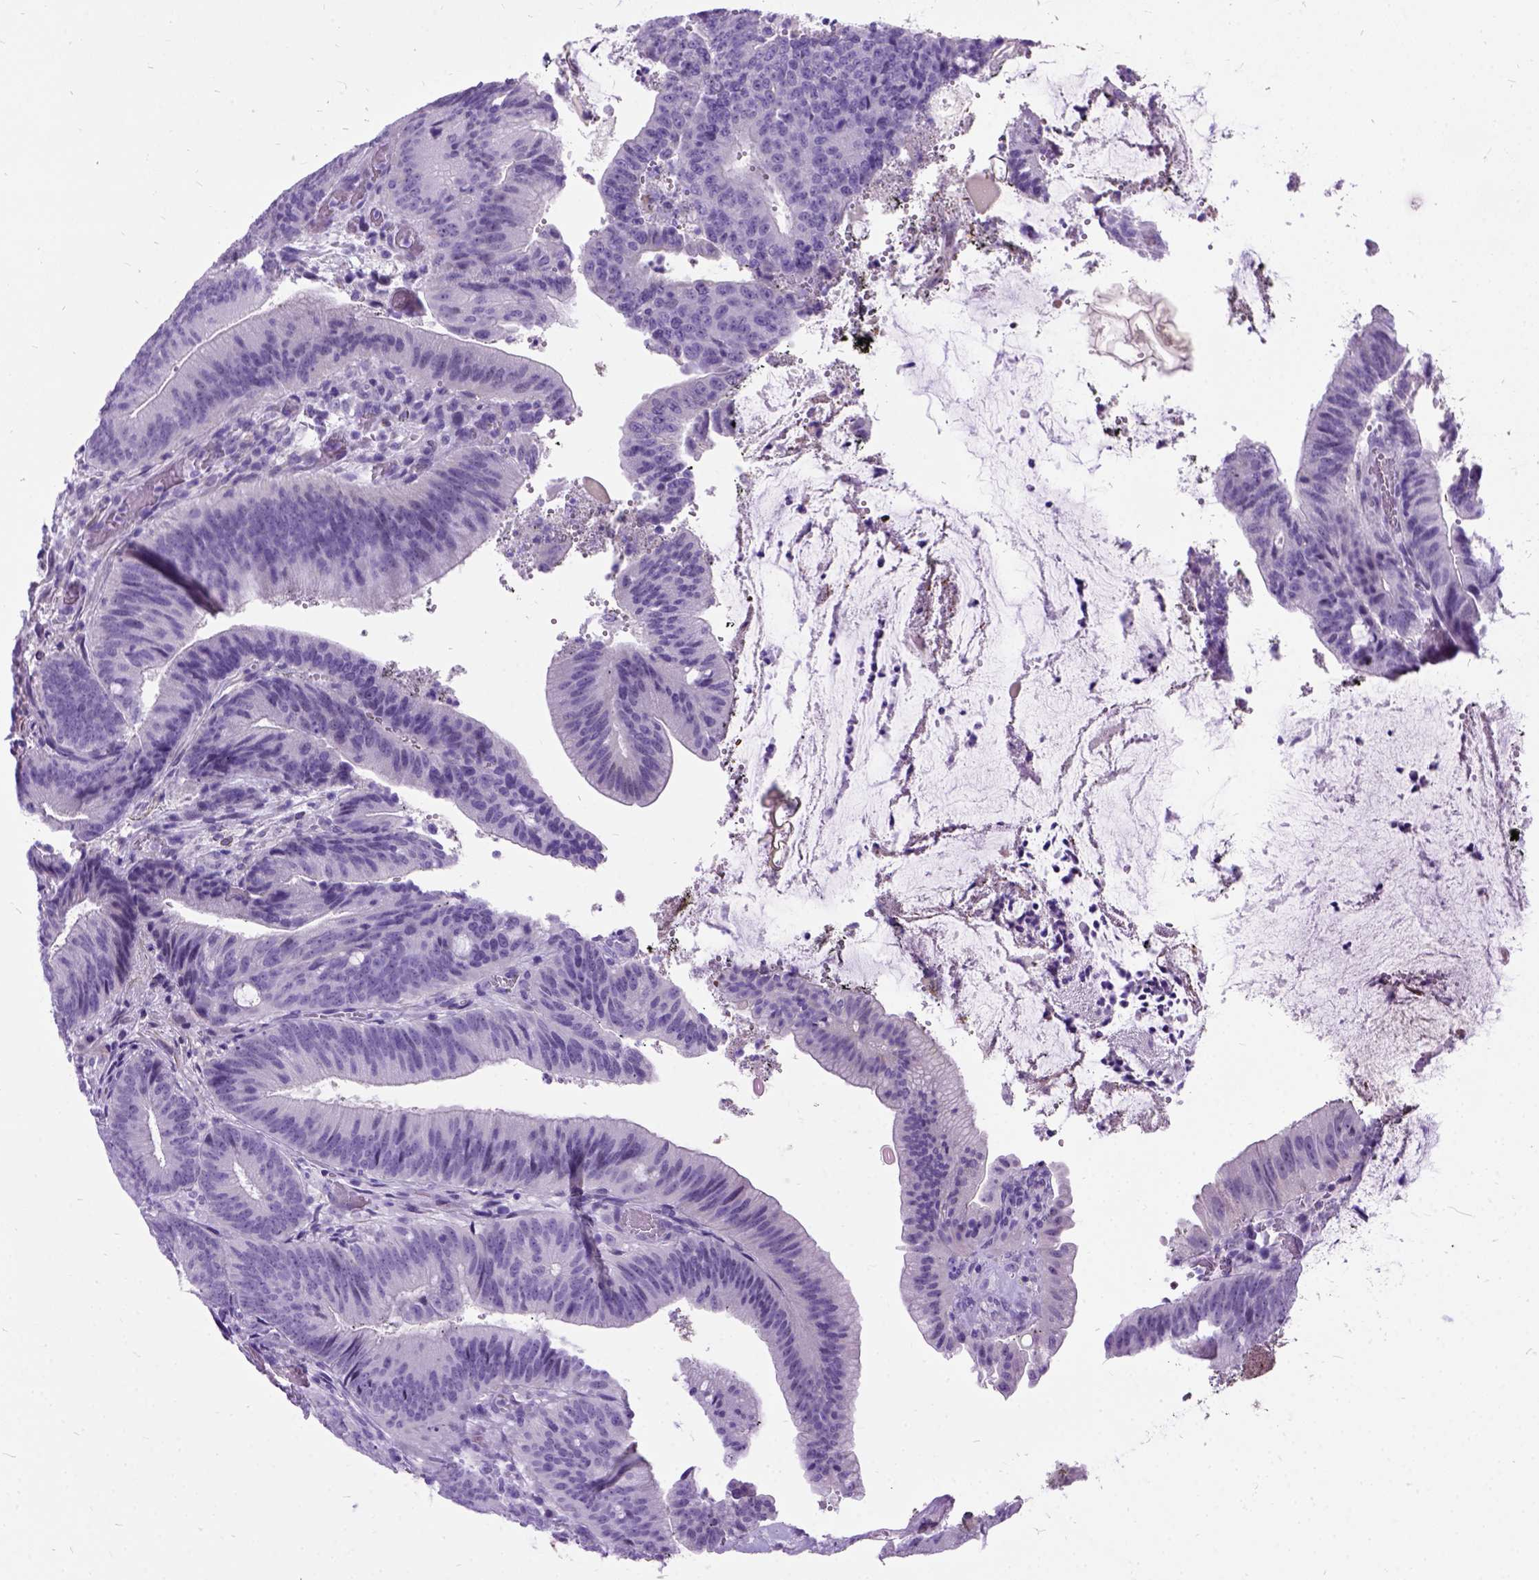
{"staining": {"intensity": "negative", "quantity": "none", "location": "none"}, "tissue": "colorectal cancer", "cell_type": "Tumor cells", "image_type": "cancer", "snomed": [{"axis": "morphology", "description": "Adenocarcinoma, NOS"}, {"axis": "topography", "description": "Colon"}], "caption": "Tumor cells are negative for protein expression in human adenocarcinoma (colorectal).", "gene": "PRG2", "patient": {"sex": "female", "age": 43}}